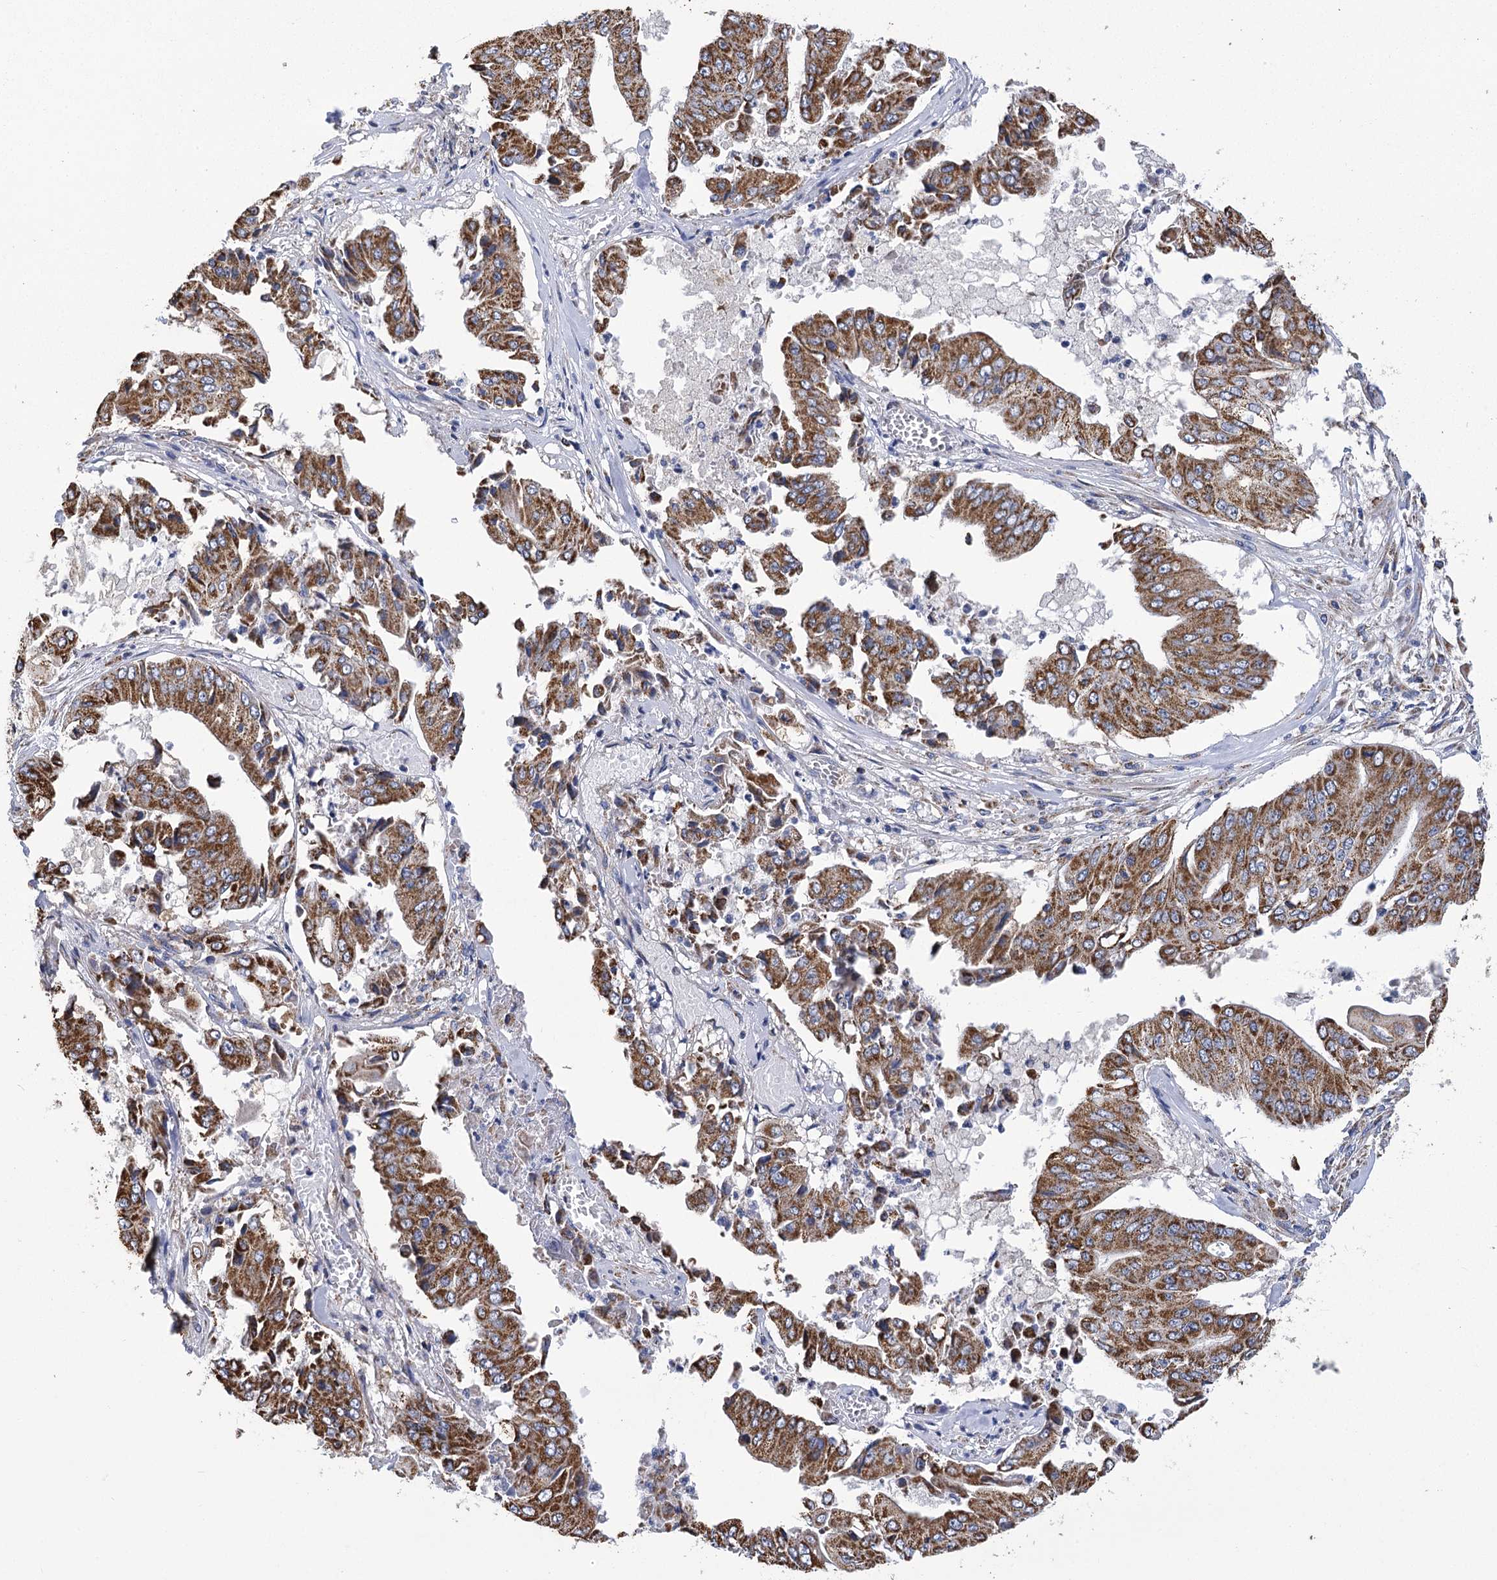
{"staining": {"intensity": "strong", "quantity": ">75%", "location": "cytoplasmic/membranous"}, "tissue": "pancreatic cancer", "cell_type": "Tumor cells", "image_type": "cancer", "snomed": [{"axis": "morphology", "description": "Adenocarcinoma, NOS"}, {"axis": "topography", "description": "Pancreas"}], "caption": "This image shows IHC staining of human pancreatic cancer (adenocarcinoma), with high strong cytoplasmic/membranous expression in about >75% of tumor cells.", "gene": "CCDC73", "patient": {"sex": "female", "age": 77}}